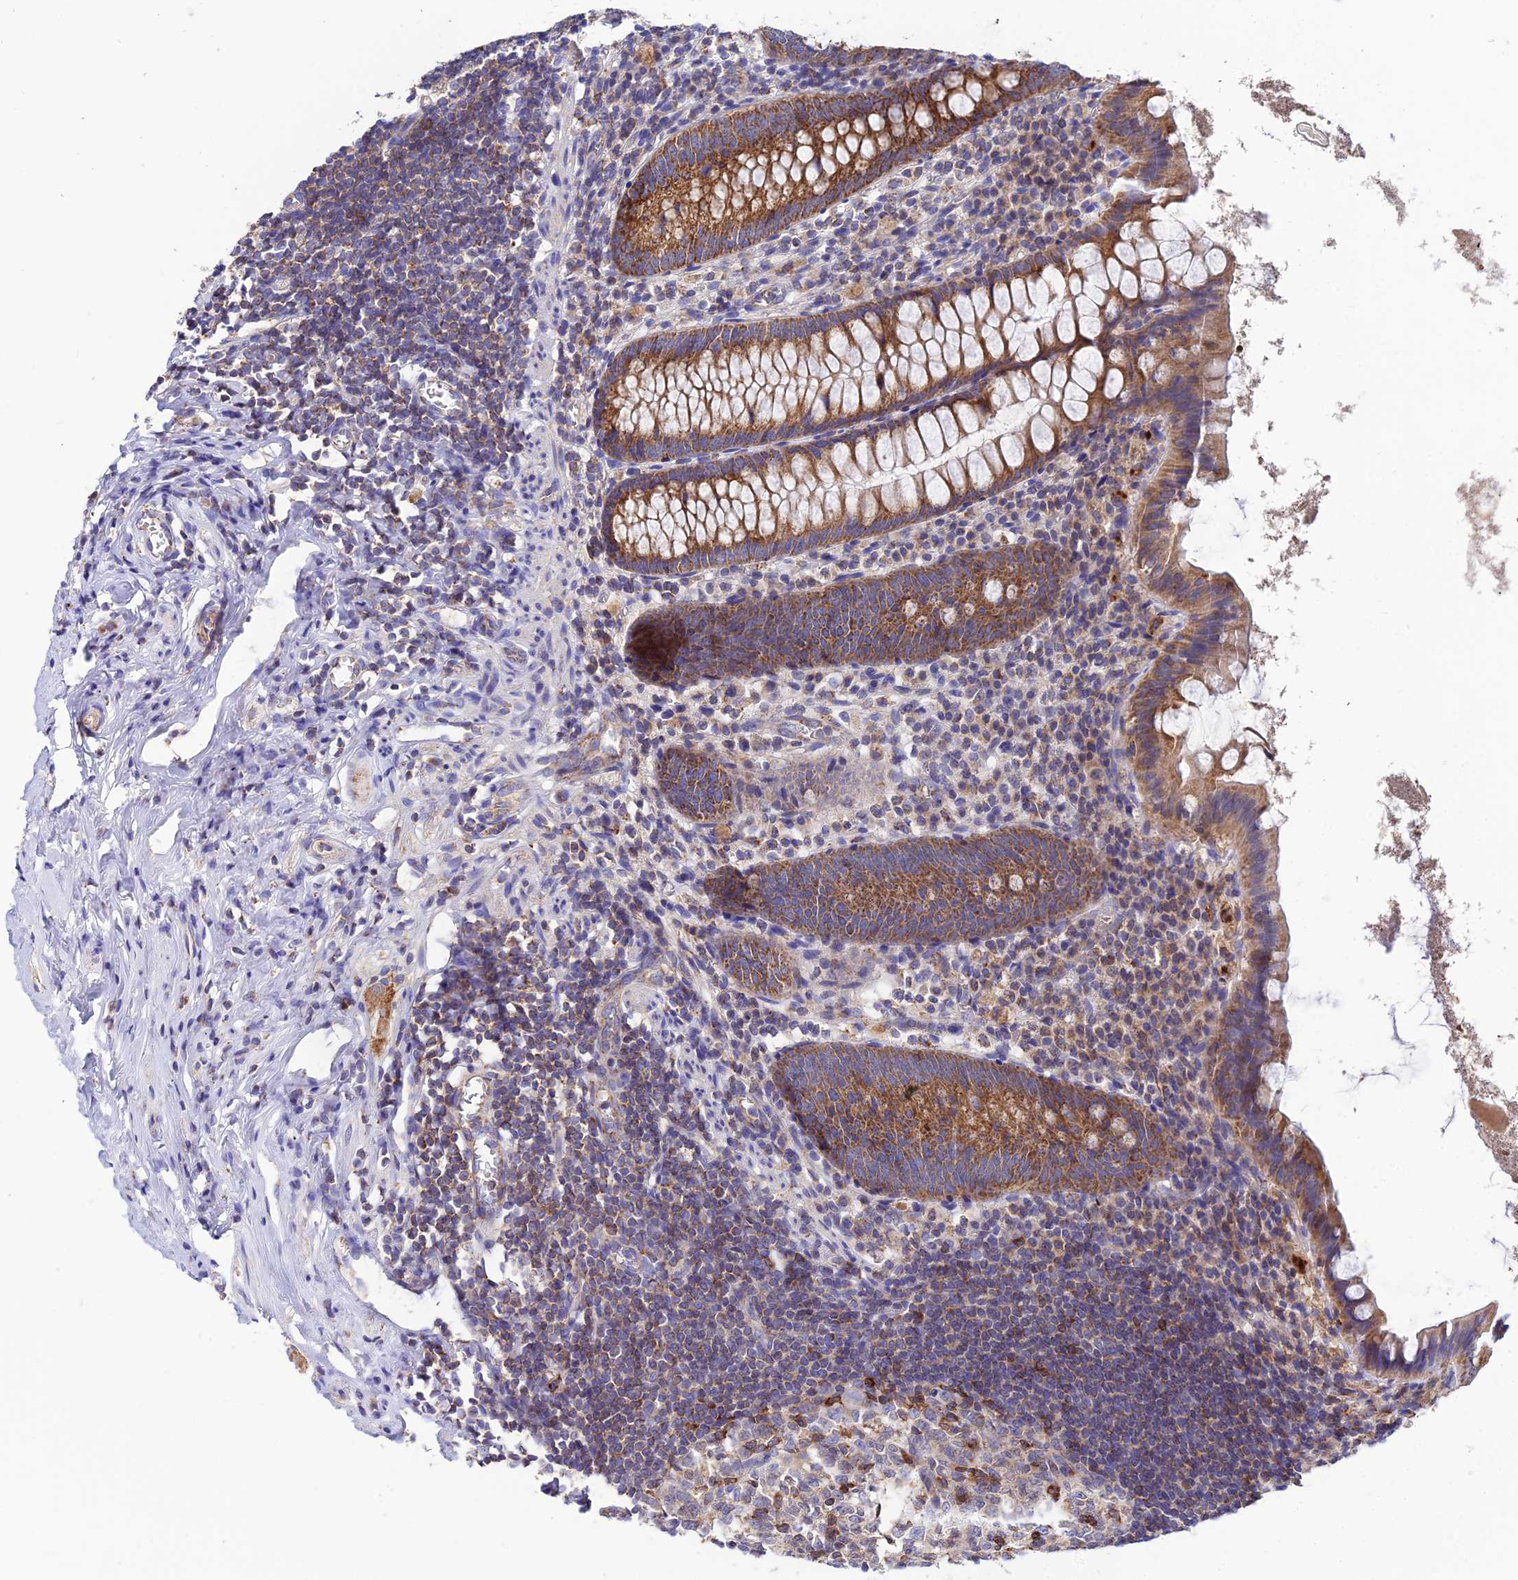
{"staining": {"intensity": "moderate", "quantity": ">75%", "location": "cytoplasmic/membranous"}, "tissue": "appendix", "cell_type": "Glandular cells", "image_type": "normal", "snomed": [{"axis": "morphology", "description": "Normal tissue, NOS"}, {"axis": "topography", "description": "Appendix"}], "caption": "About >75% of glandular cells in normal appendix demonstrate moderate cytoplasmic/membranous protein positivity as visualized by brown immunohistochemical staining.", "gene": "NIPSNAP3A", "patient": {"sex": "female", "age": 51}}